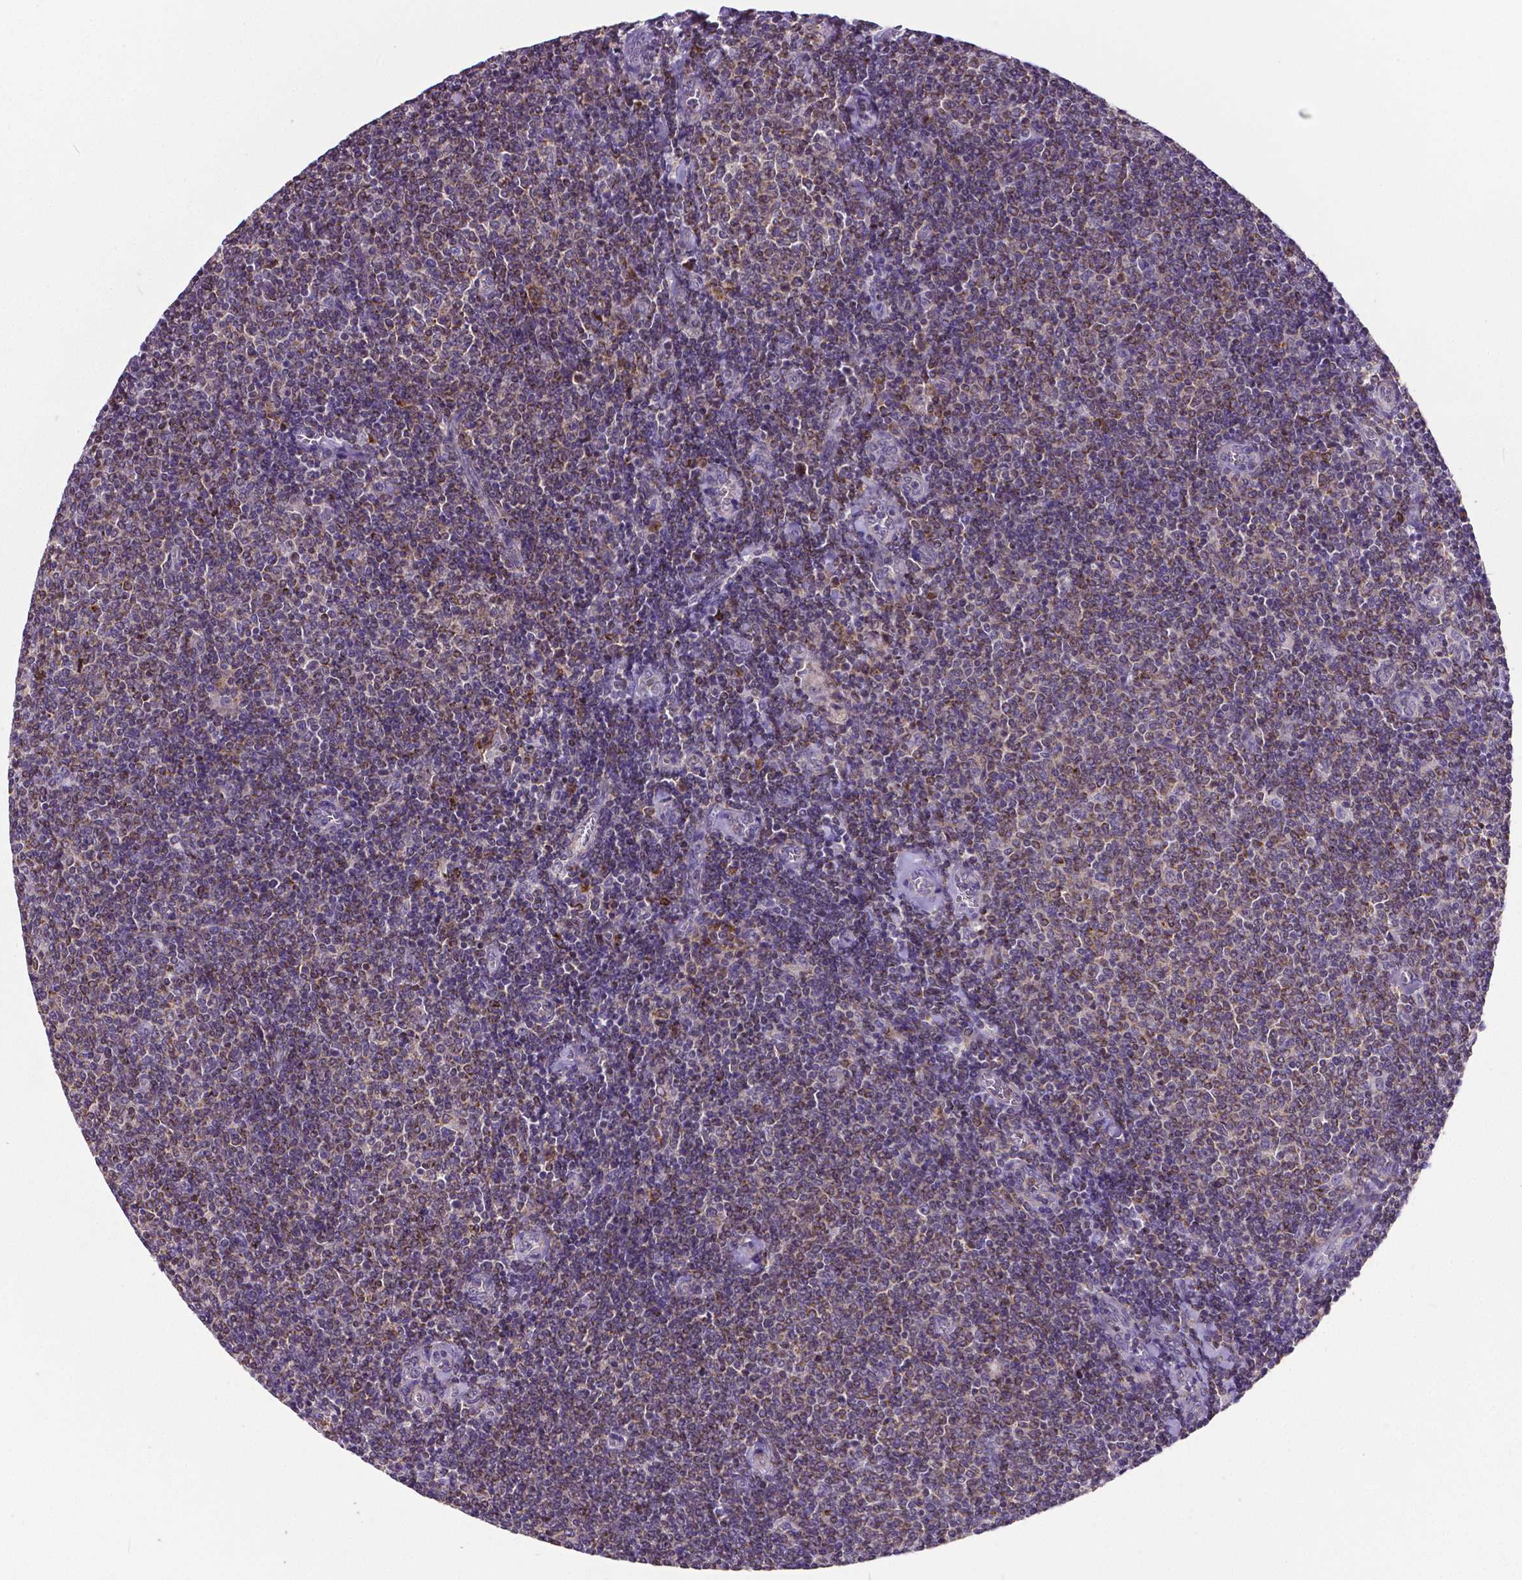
{"staining": {"intensity": "weak", "quantity": ">75%", "location": "cytoplasmic/membranous"}, "tissue": "lymphoma", "cell_type": "Tumor cells", "image_type": "cancer", "snomed": [{"axis": "morphology", "description": "Malignant lymphoma, non-Hodgkin's type, Low grade"}, {"axis": "topography", "description": "Lymph node"}], "caption": "A high-resolution image shows immunohistochemistry staining of lymphoma, which demonstrates weak cytoplasmic/membranous expression in about >75% of tumor cells.", "gene": "MCL1", "patient": {"sex": "male", "age": 52}}